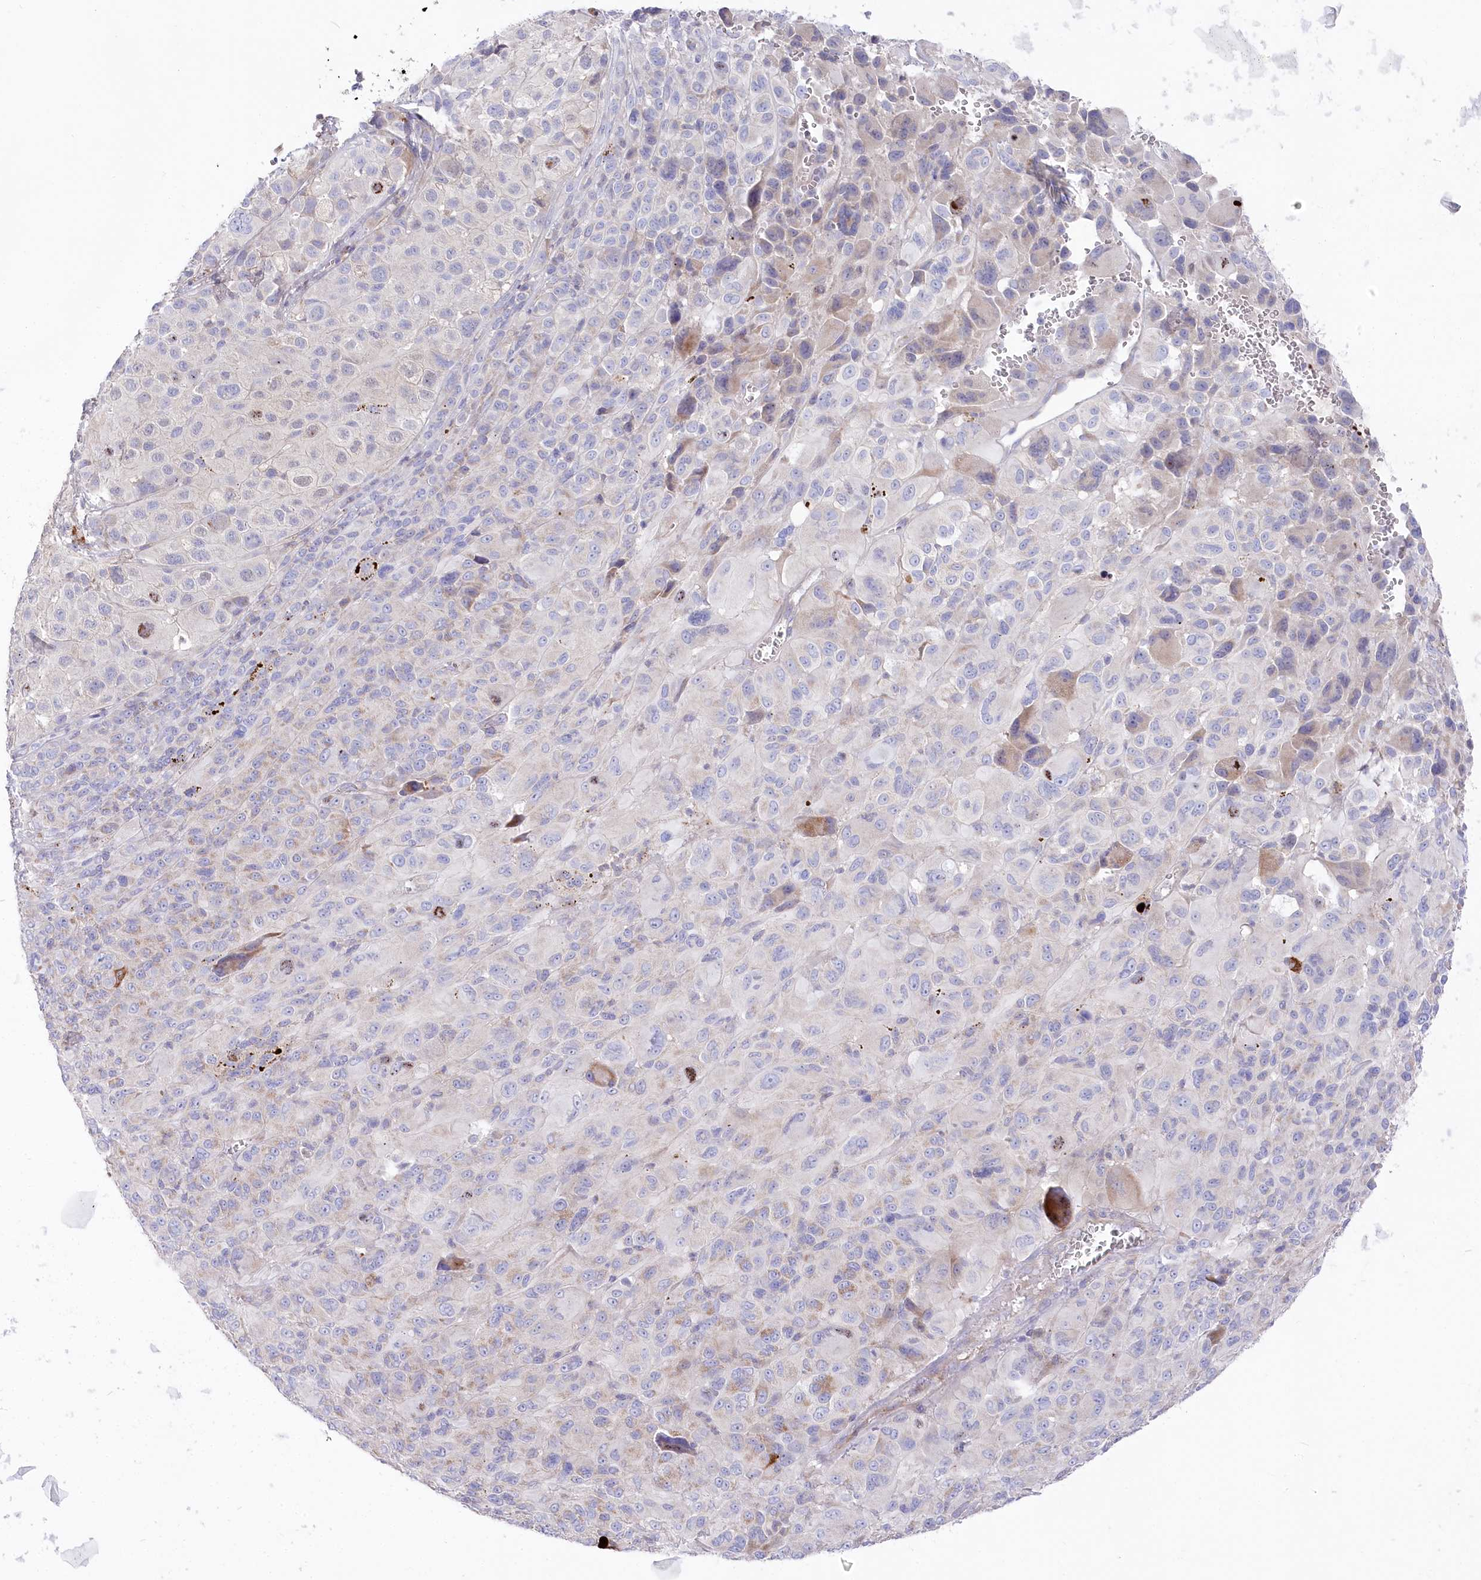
{"staining": {"intensity": "negative", "quantity": "none", "location": "none"}, "tissue": "melanoma", "cell_type": "Tumor cells", "image_type": "cancer", "snomed": [{"axis": "morphology", "description": "Malignant melanoma, NOS"}, {"axis": "topography", "description": "Skin of trunk"}], "caption": "Micrograph shows no significant protein expression in tumor cells of melanoma.", "gene": "POGLUT1", "patient": {"sex": "male", "age": 71}}